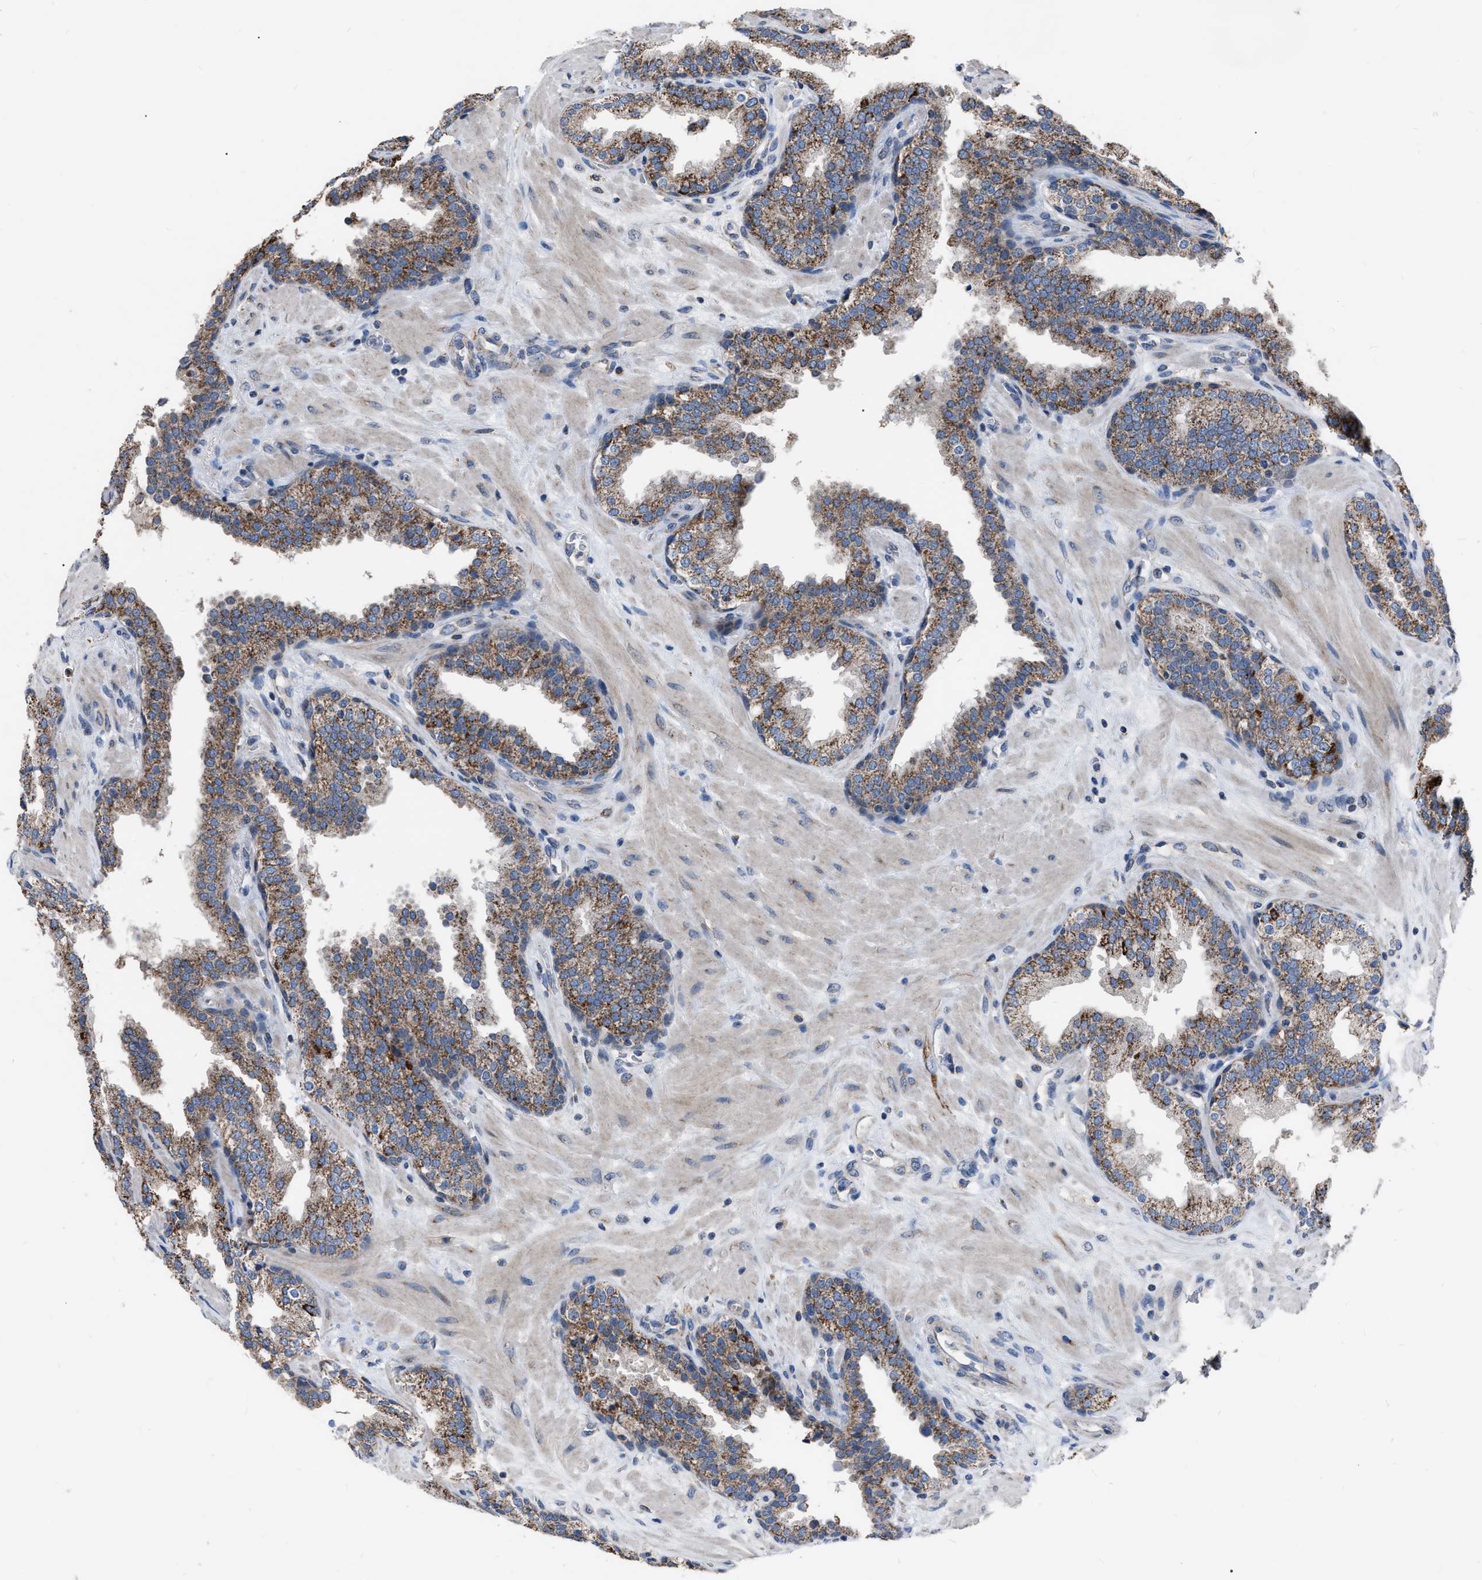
{"staining": {"intensity": "moderate", "quantity": ">75%", "location": "cytoplasmic/membranous"}, "tissue": "prostate", "cell_type": "Glandular cells", "image_type": "normal", "snomed": [{"axis": "morphology", "description": "Normal tissue, NOS"}, {"axis": "topography", "description": "Prostate"}], "caption": "Immunohistochemical staining of normal human prostate shows >75% levels of moderate cytoplasmic/membranous protein staining in approximately >75% of glandular cells. Using DAB (3,3'-diaminobenzidine) (brown) and hematoxylin (blue) stains, captured at high magnification using brightfield microscopy.", "gene": "DDX56", "patient": {"sex": "male", "age": 51}}